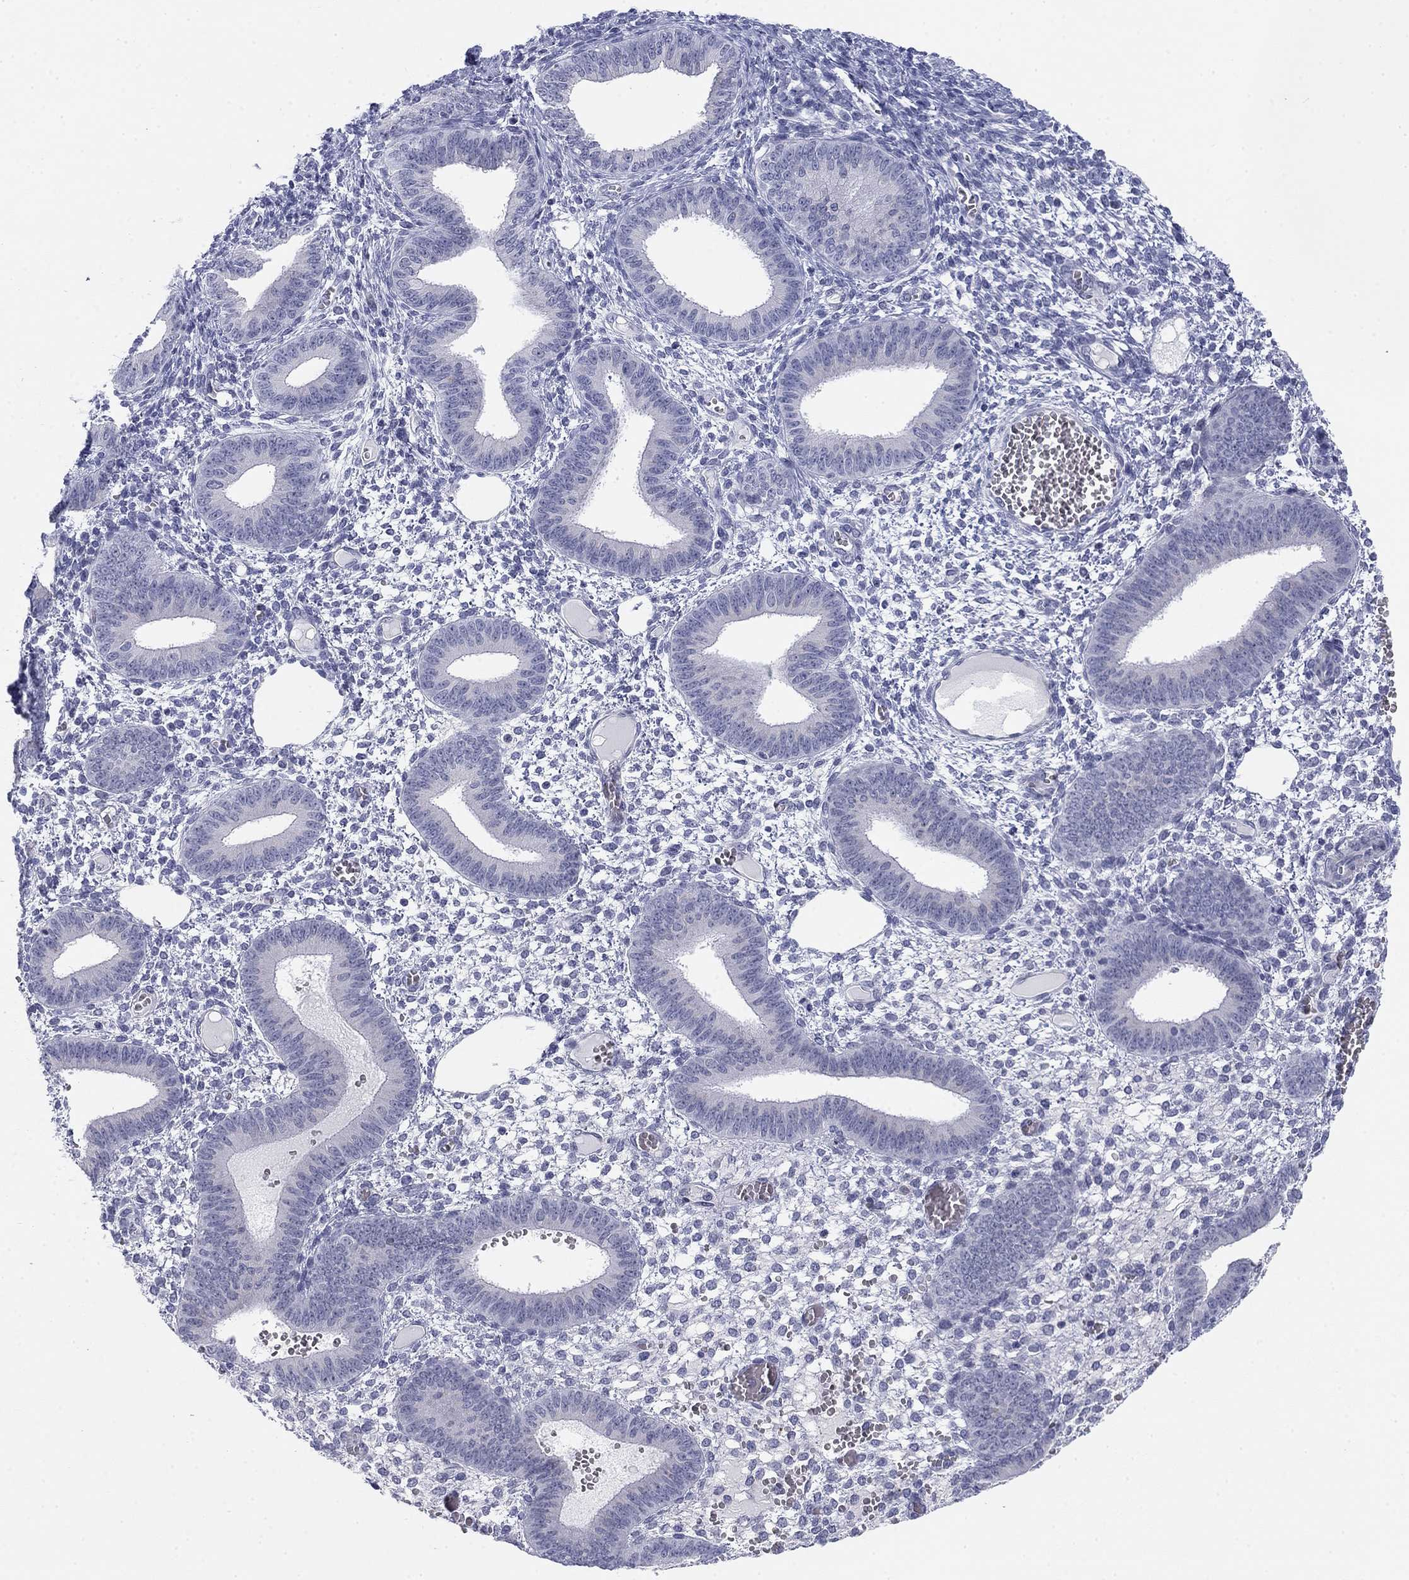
{"staining": {"intensity": "negative", "quantity": "none", "location": "none"}, "tissue": "endometrium", "cell_type": "Cells in endometrial stroma", "image_type": "normal", "snomed": [{"axis": "morphology", "description": "Normal tissue, NOS"}, {"axis": "topography", "description": "Endometrium"}], "caption": "High magnification brightfield microscopy of benign endometrium stained with DAB (3,3'-diaminobenzidine) (brown) and counterstained with hematoxylin (blue): cells in endometrial stroma show no significant expression. (Stains: DAB (3,3'-diaminobenzidine) immunohistochemistry (IHC) with hematoxylin counter stain, Microscopy: brightfield microscopy at high magnification).", "gene": "PRPH", "patient": {"sex": "female", "age": 42}}